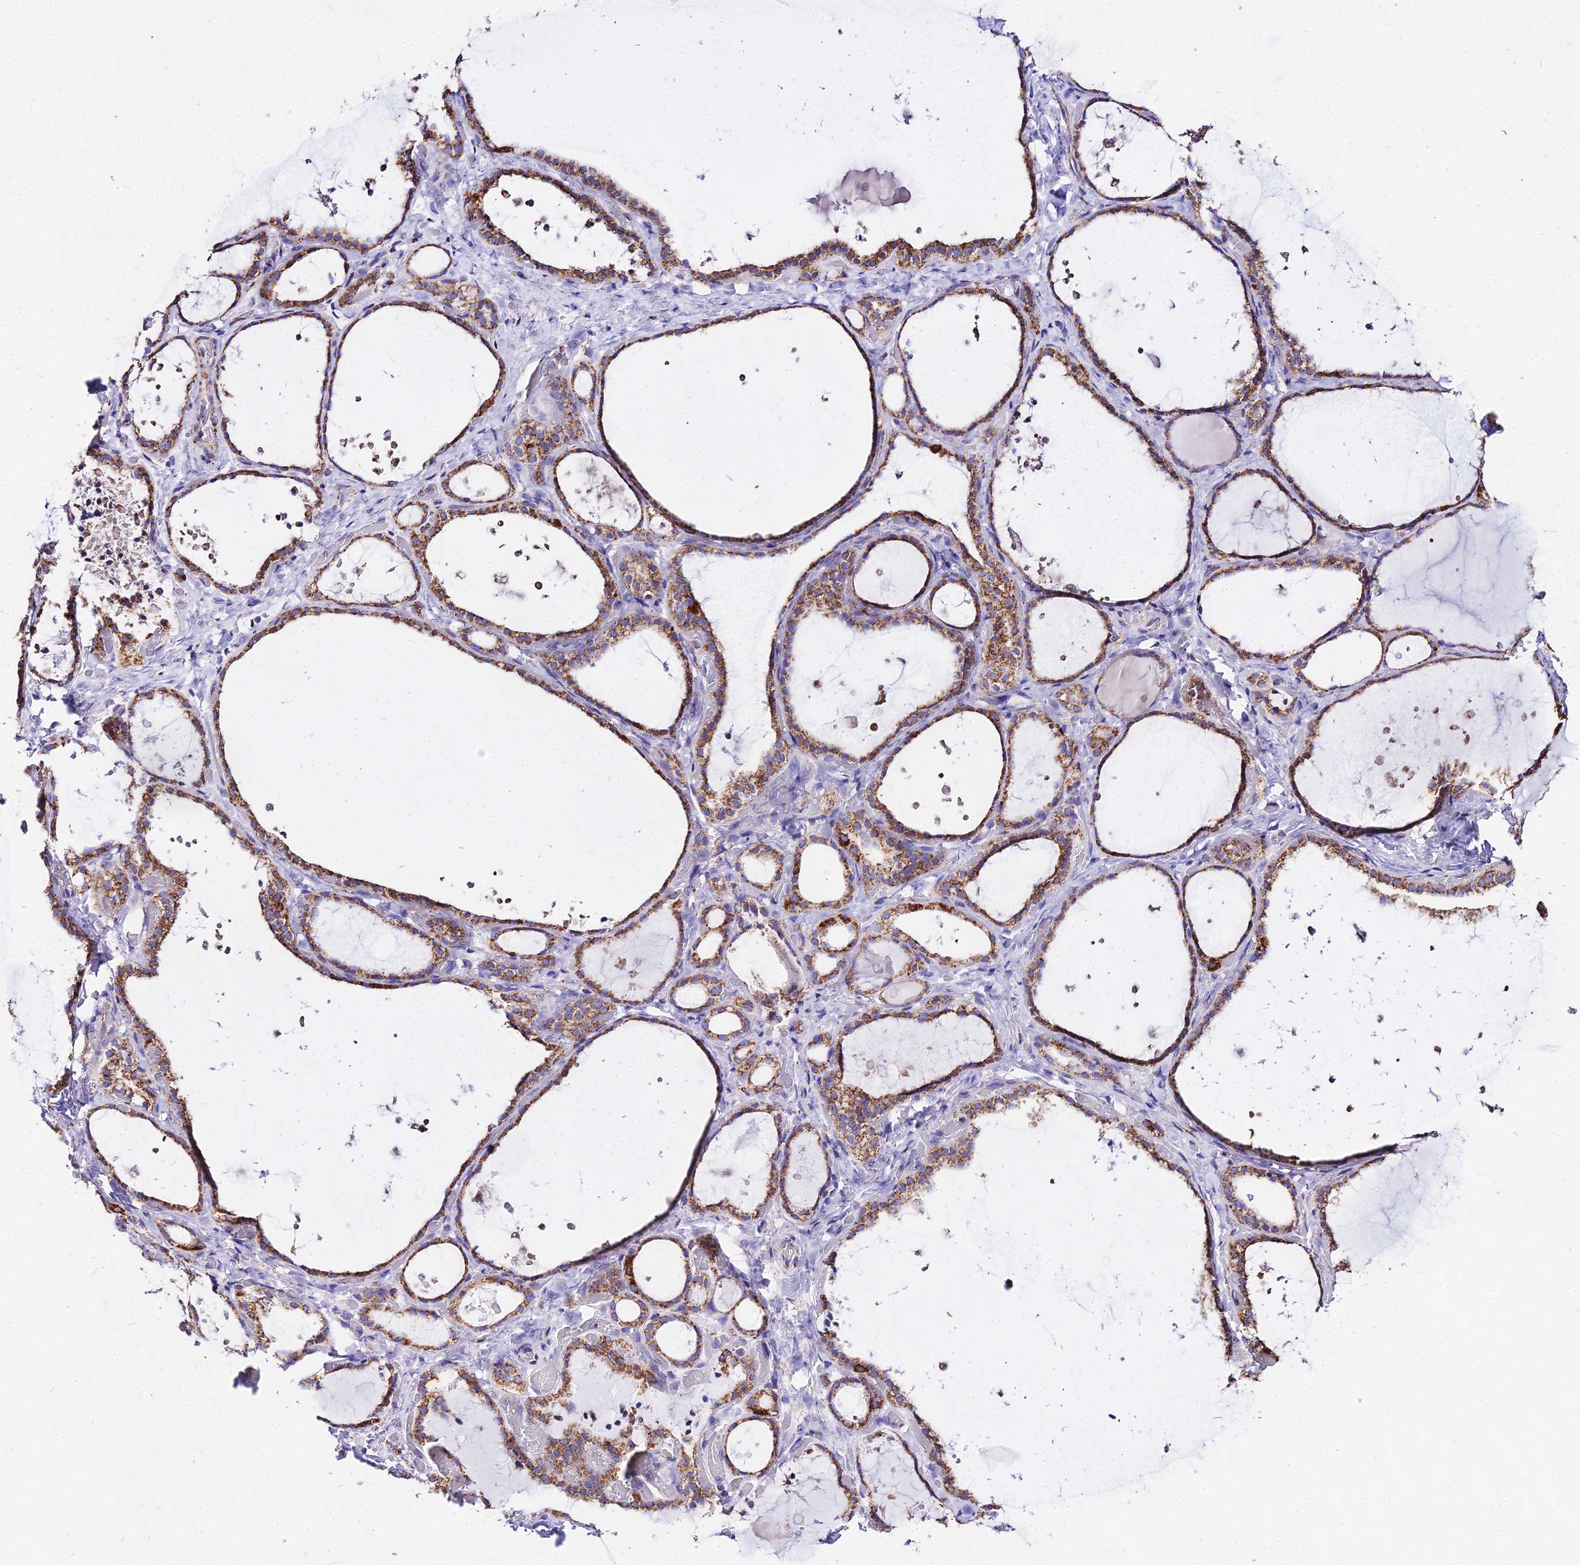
{"staining": {"intensity": "moderate", "quantity": ">75%", "location": "cytoplasmic/membranous"}, "tissue": "thyroid gland", "cell_type": "Glandular cells", "image_type": "normal", "snomed": [{"axis": "morphology", "description": "Normal tissue, NOS"}, {"axis": "topography", "description": "Thyroid gland"}], "caption": "Moderate cytoplasmic/membranous protein expression is seen in approximately >75% of glandular cells in thyroid gland. (IHC, brightfield microscopy, high magnification).", "gene": "ATP5PD", "patient": {"sex": "female", "age": 44}}